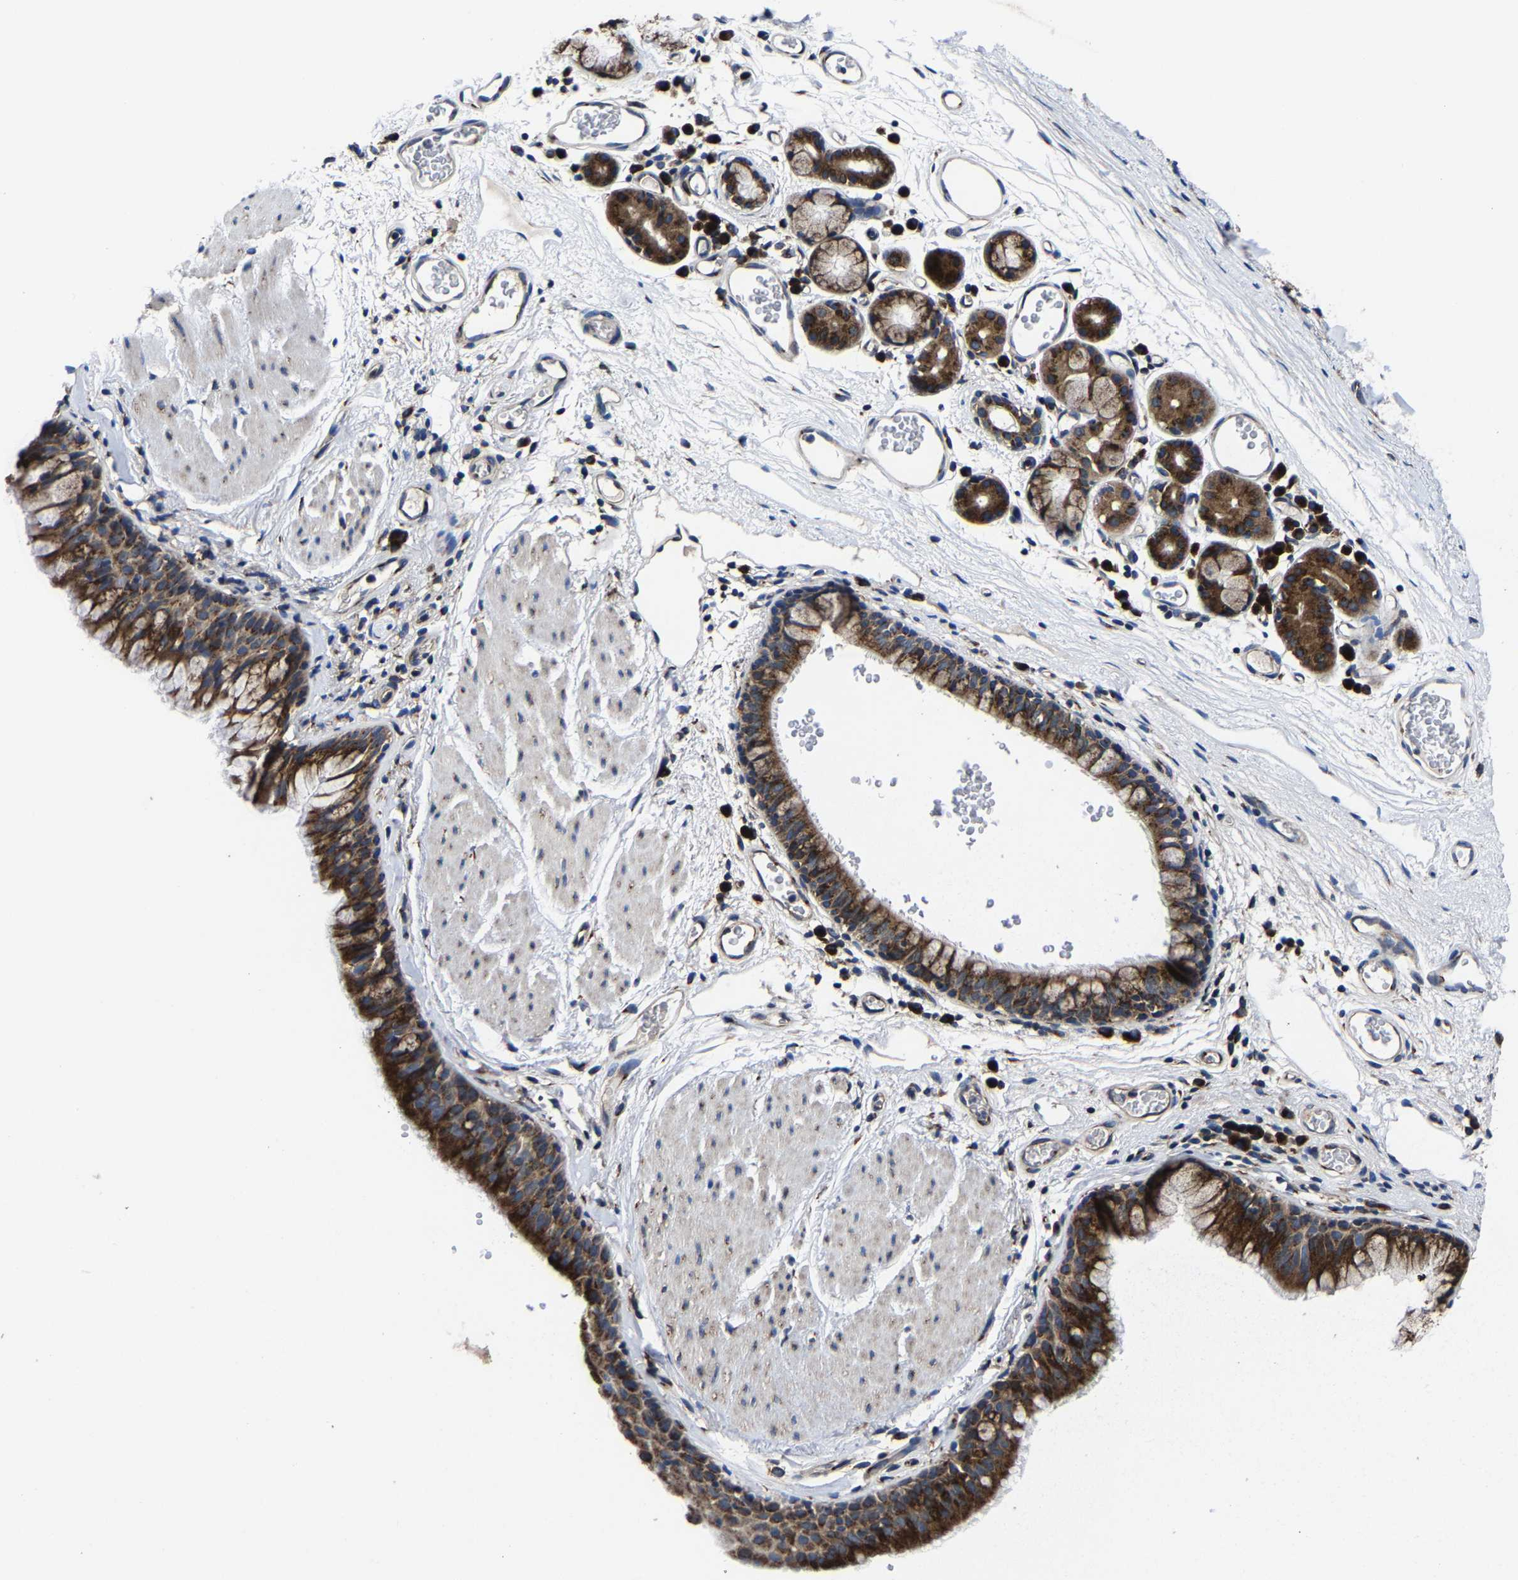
{"staining": {"intensity": "moderate", "quantity": ">75%", "location": "cytoplasmic/membranous"}, "tissue": "bronchus", "cell_type": "Respiratory epithelial cells", "image_type": "normal", "snomed": [{"axis": "morphology", "description": "Normal tissue, NOS"}, {"axis": "topography", "description": "Cartilage tissue"}, {"axis": "topography", "description": "Bronchus"}], "caption": "A brown stain highlights moderate cytoplasmic/membranous expression of a protein in respiratory epithelial cells of unremarkable bronchus. Immunohistochemistry stains the protein of interest in brown and the nuclei are stained blue.", "gene": "EBAG9", "patient": {"sex": "female", "age": 53}}